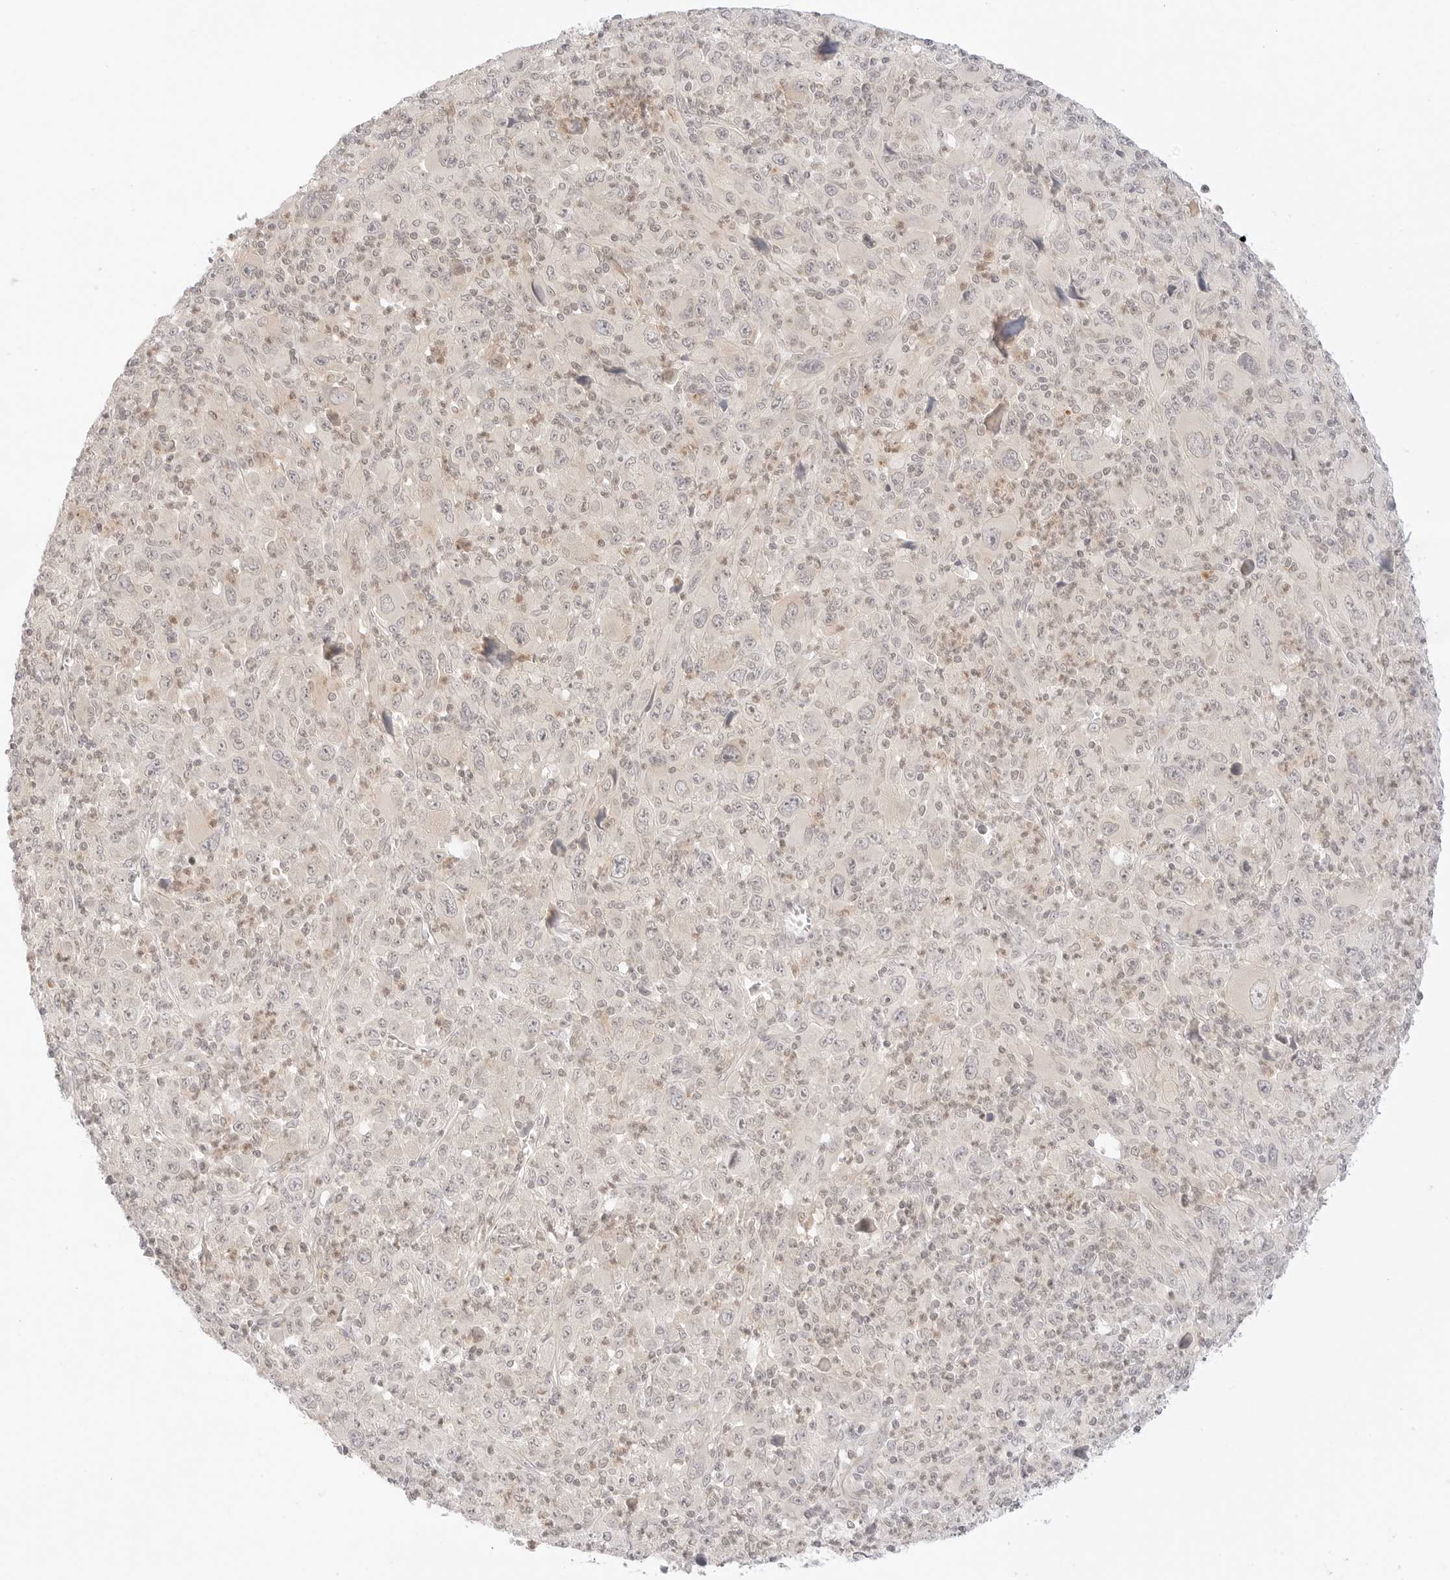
{"staining": {"intensity": "negative", "quantity": "none", "location": "none"}, "tissue": "melanoma", "cell_type": "Tumor cells", "image_type": "cancer", "snomed": [{"axis": "morphology", "description": "Malignant melanoma, Metastatic site"}, {"axis": "topography", "description": "Skin"}], "caption": "Tumor cells show no significant protein expression in melanoma.", "gene": "GNAS", "patient": {"sex": "female", "age": 56}}